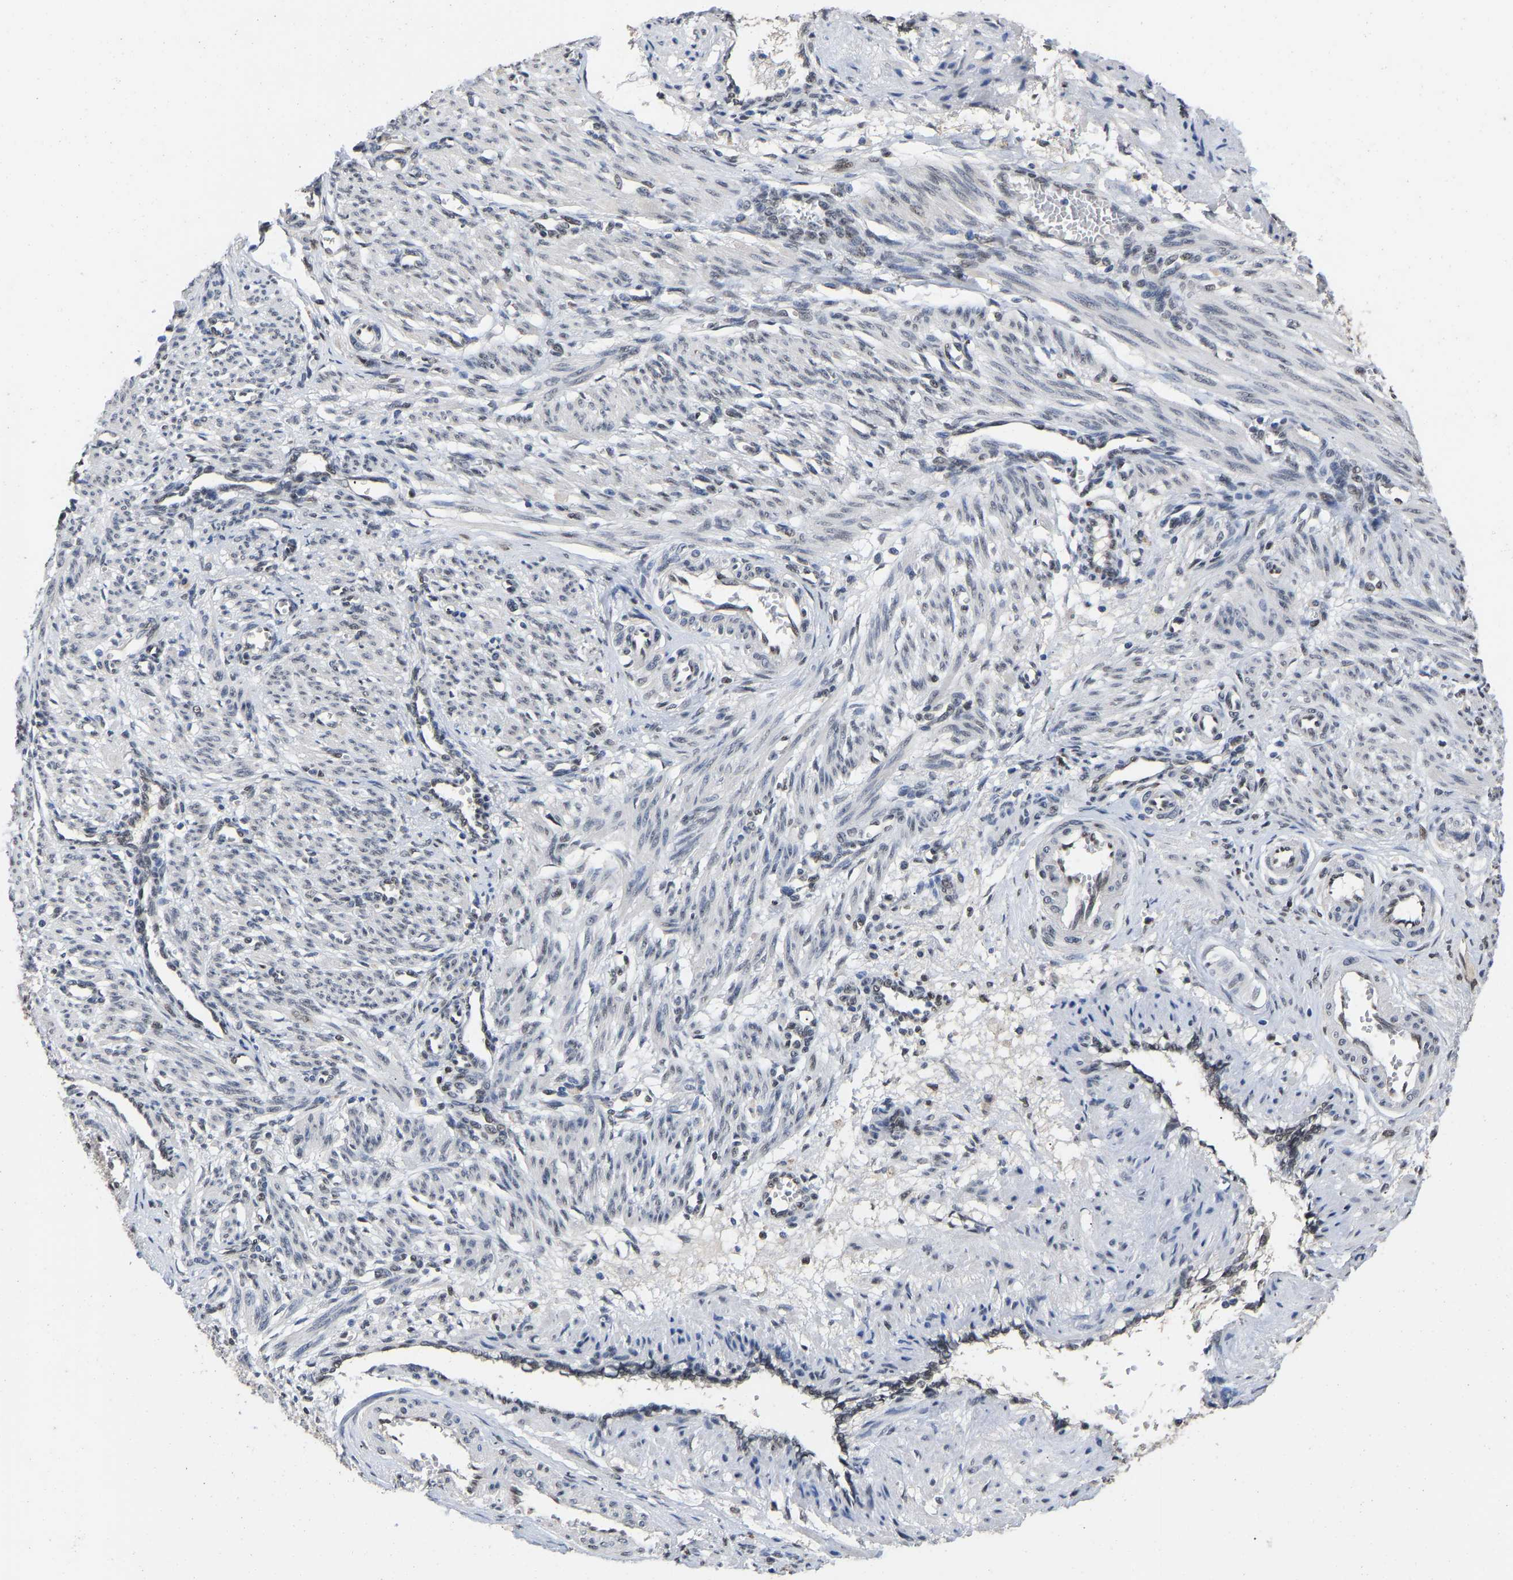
{"staining": {"intensity": "weak", "quantity": "<25%", "location": "nuclear"}, "tissue": "smooth muscle", "cell_type": "Smooth muscle cells", "image_type": "normal", "snomed": [{"axis": "morphology", "description": "Normal tissue, NOS"}, {"axis": "topography", "description": "Endometrium"}], "caption": "There is no significant positivity in smooth muscle cells of smooth muscle. The staining is performed using DAB (3,3'-diaminobenzidine) brown chromogen with nuclei counter-stained in using hematoxylin.", "gene": "QKI", "patient": {"sex": "female", "age": 33}}